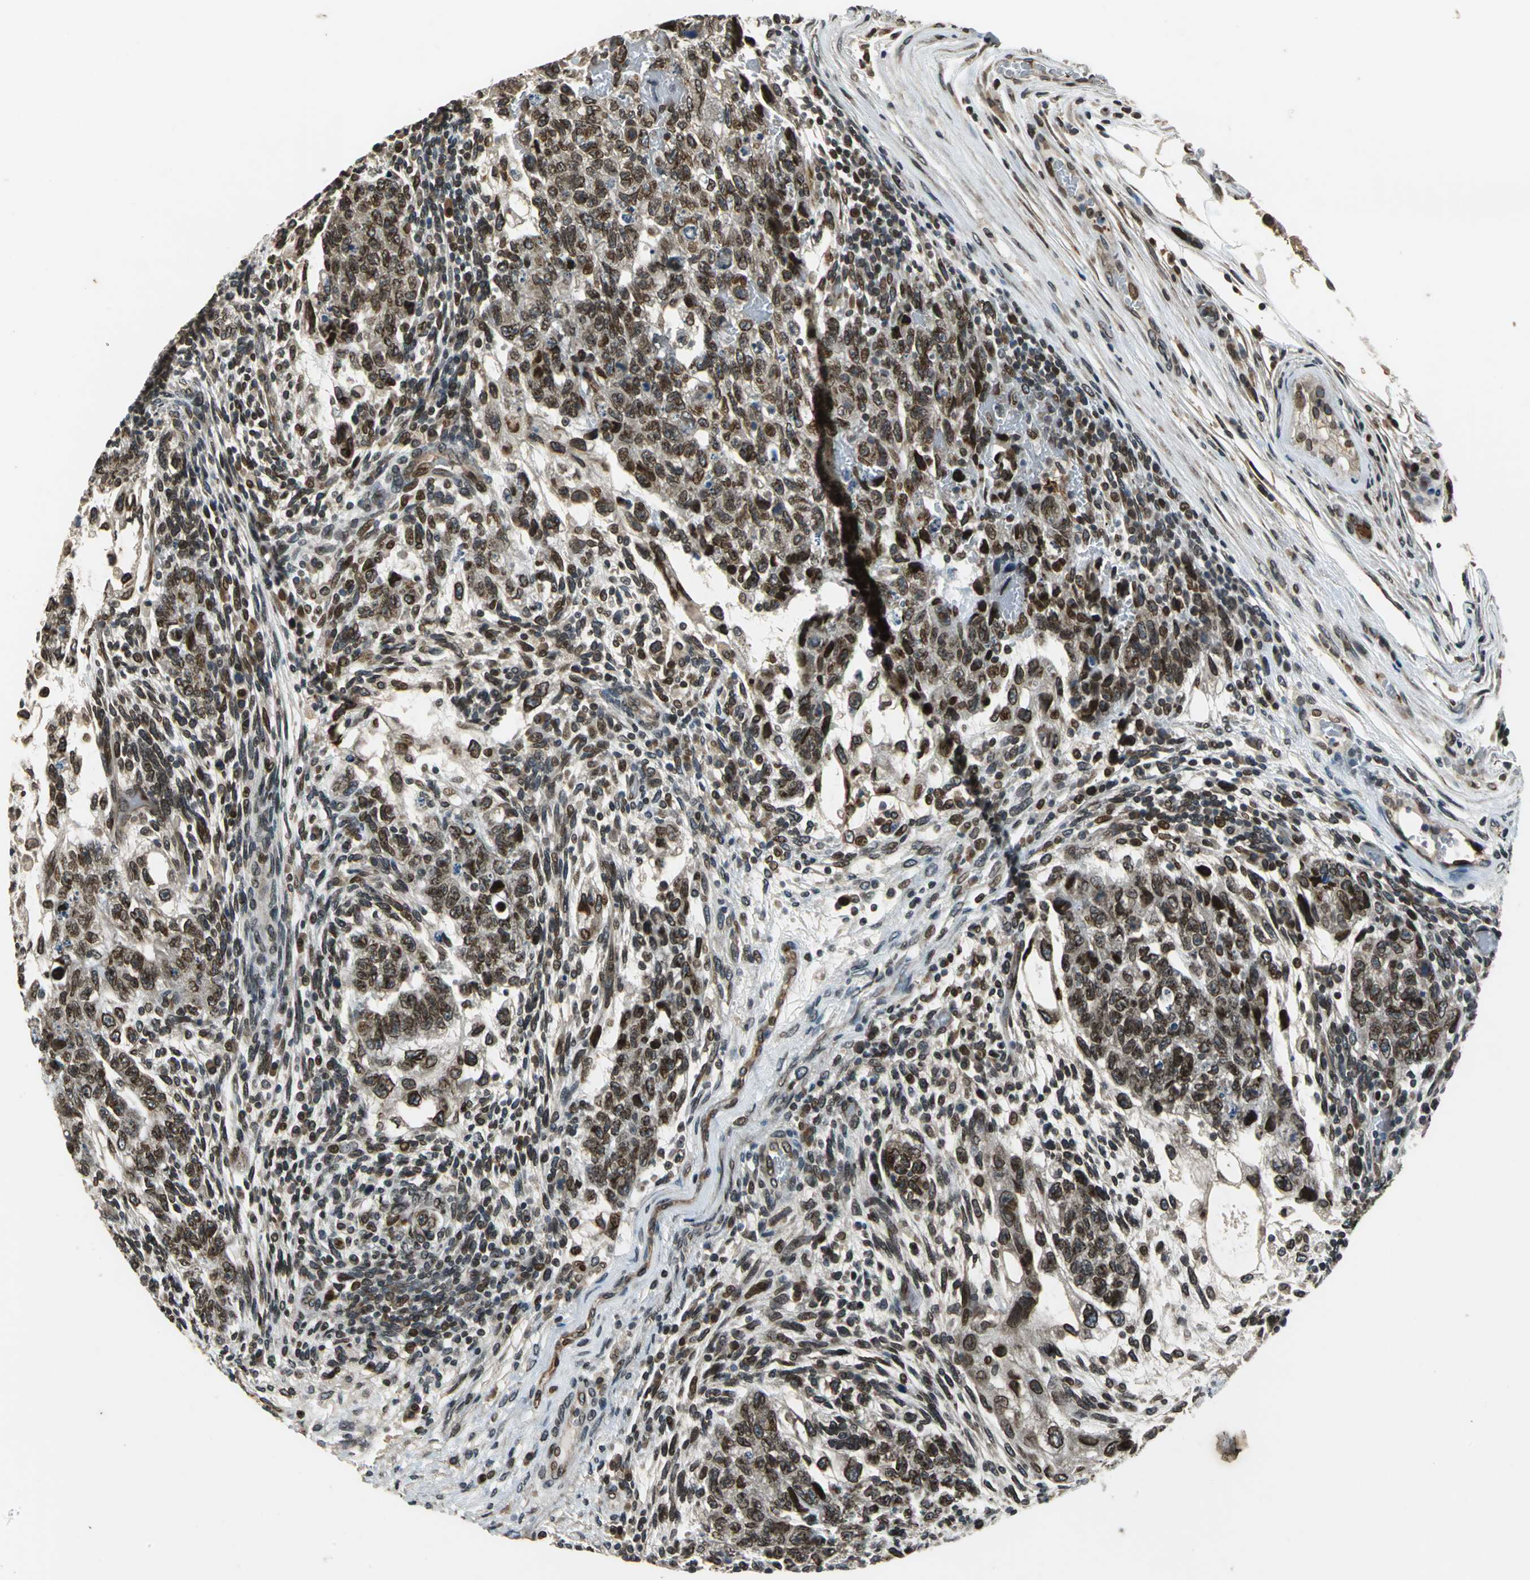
{"staining": {"intensity": "moderate", "quantity": ">75%", "location": "cytoplasmic/membranous,nuclear"}, "tissue": "testis cancer", "cell_type": "Tumor cells", "image_type": "cancer", "snomed": [{"axis": "morphology", "description": "Normal tissue, NOS"}, {"axis": "morphology", "description": "Carcinoma, Embryonal, NOS"}, {"axis": "topography", "description": "Testis"}], "caption": "The image displays a brown stain indicating the presence of a protein in the cytoplasmic/membranous and nuclear of tumor cells in testis cancer (embryonal carcinoma).", "gene": "BRIP1", "patient": {"sex": "male", "age": 36}}